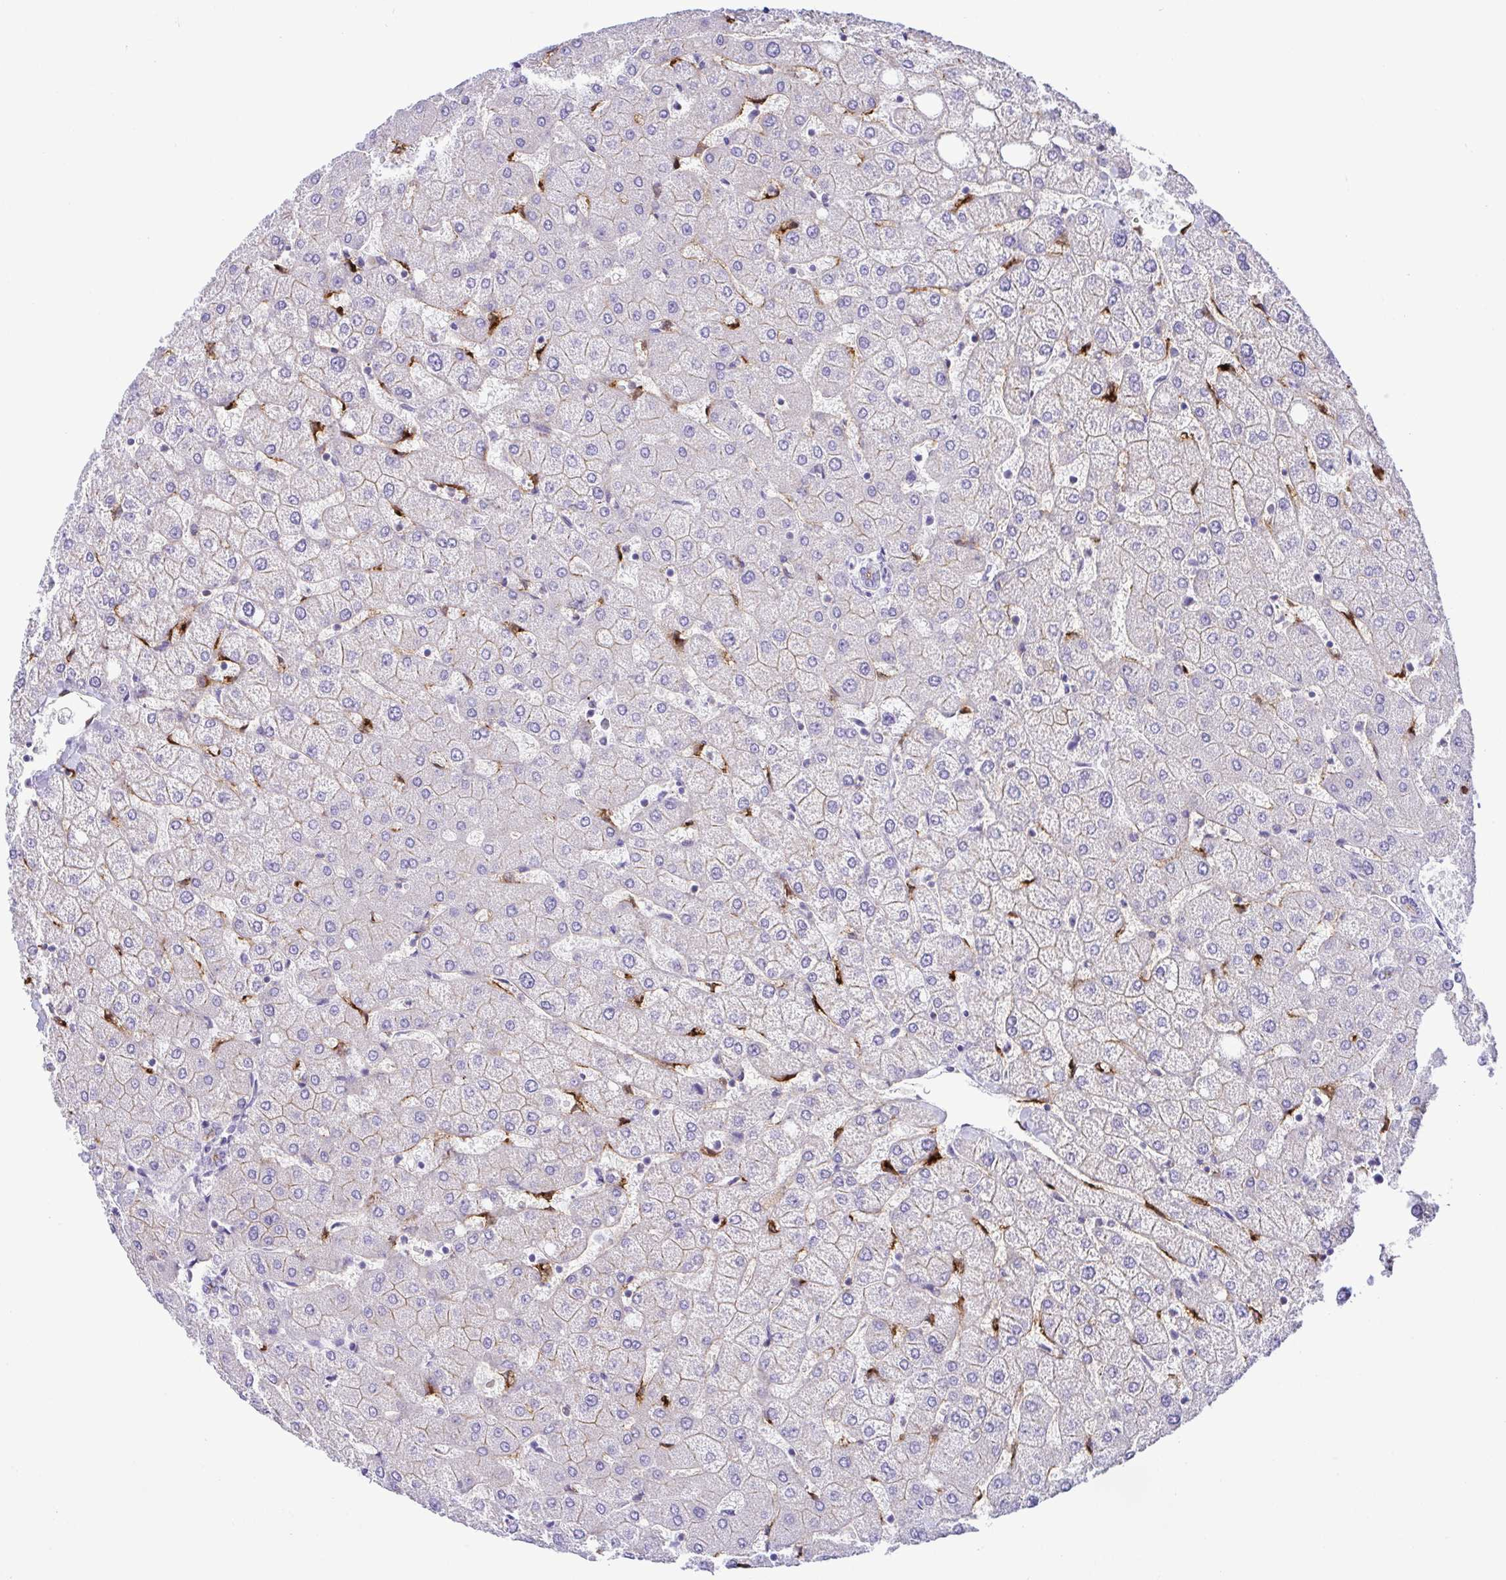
{"staining": {"intensity": "negative", "quantity": "none", "location": "none"}, "tissue": "liver", "cell_type": "Cholangiocytes", "image_type": "normal", "snomed": [{"axis": "morphology", "description": "Normal tissue, NOS"}, {"axis": "topography", "description": "Liver"}], "caption": "IHC image of normal liver: liver stained with DAB (3,3'-diaminobenzidine) shows no significant protein positivity in cholangiocytes.", "gene": "GPR182", "patient": {"sex": "female", "age": 54}}